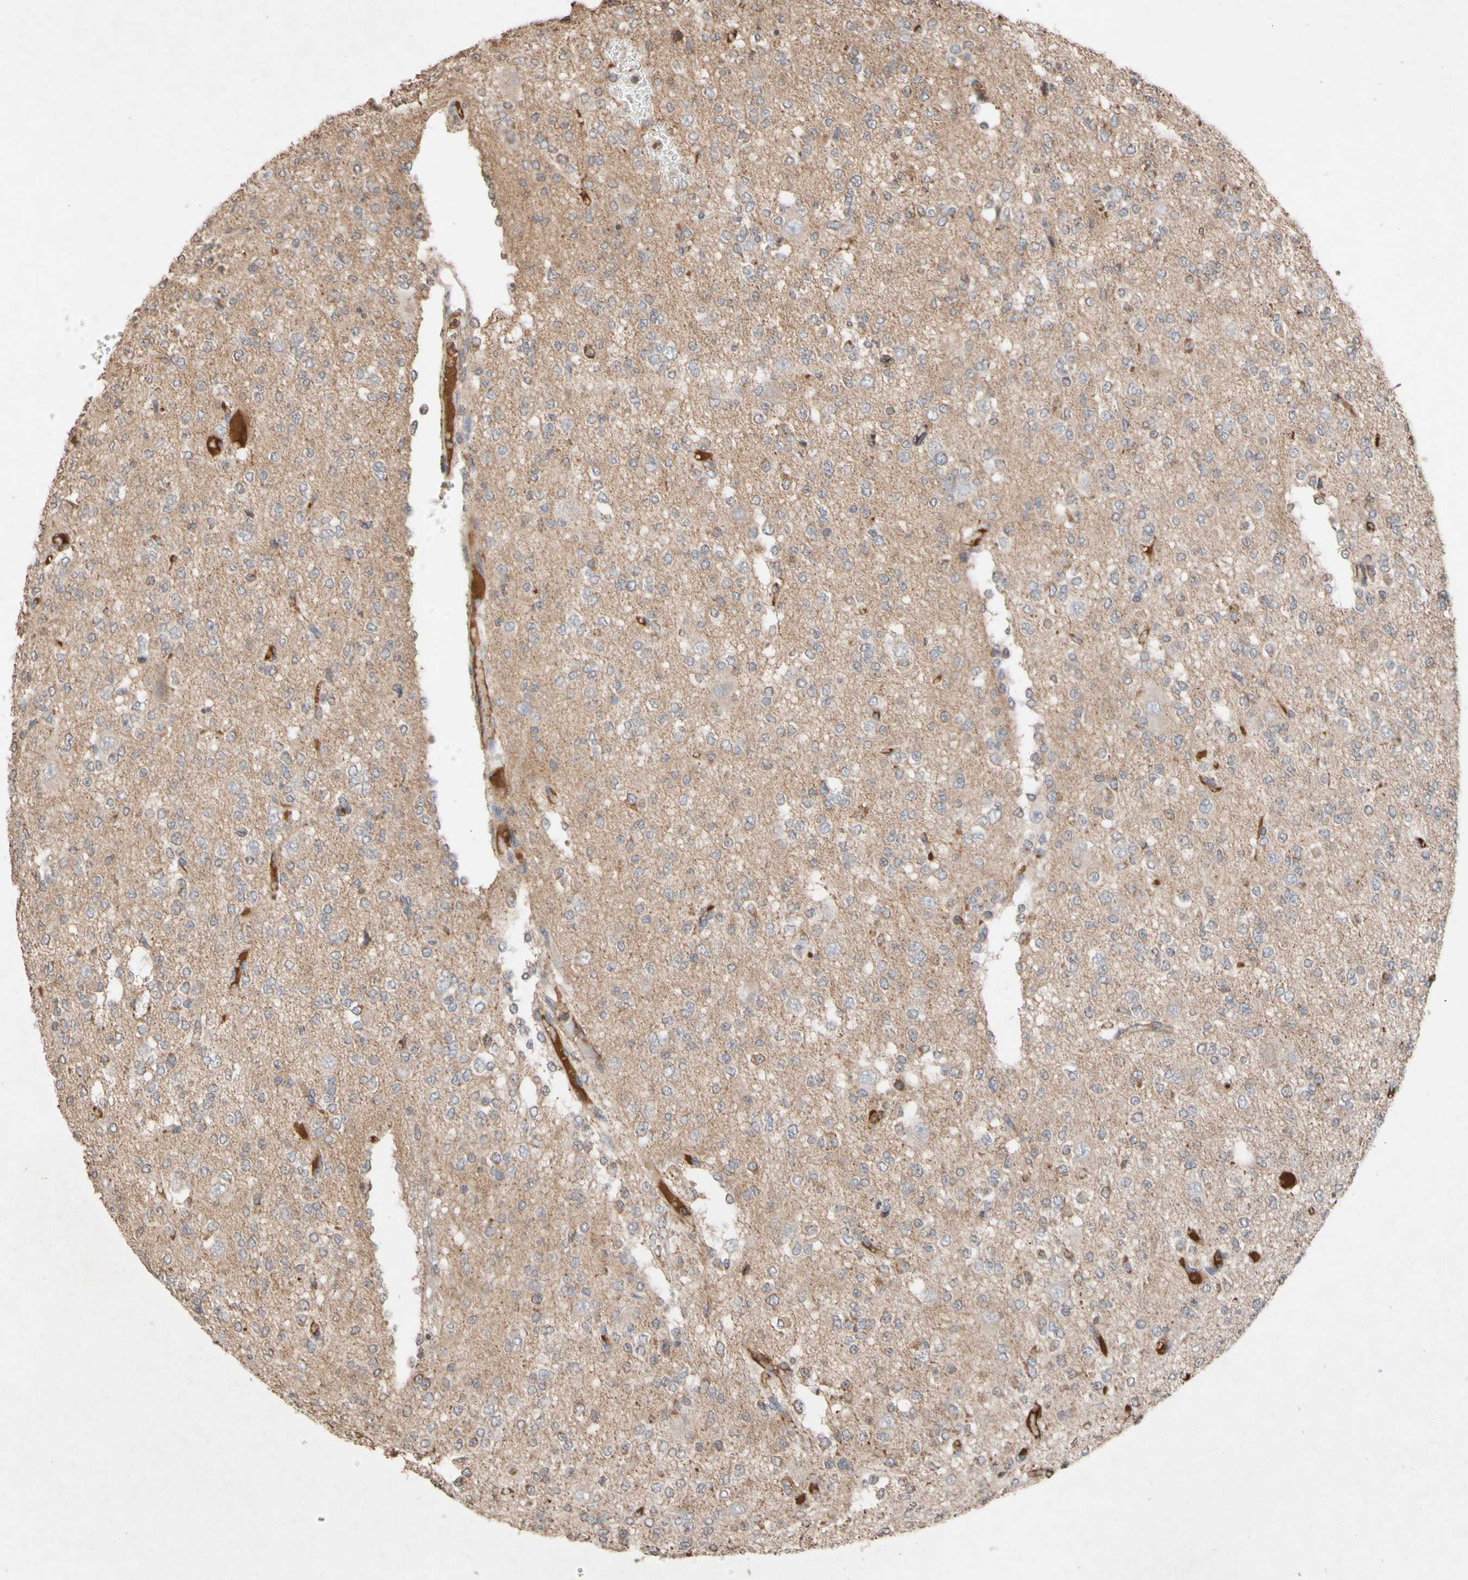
{"staining": {"intensity": "negative", "quantity": "none", "location": "none"}, "tissue": "glioma", "cell_type": "Tumor cells", "image_type": "cancer", "snomed": [{"axis": "morphology", "description": "Glioma, malignant, Low grade"}, {"axis": "topography", "description": "Brain"}], "caption": "Malignant low-grade glioma was stained to show a protein in brown. There is no significant expression in tumor cells.", "gene": "NECTIN3", "patient": {"sex": "male", "age": 38}}